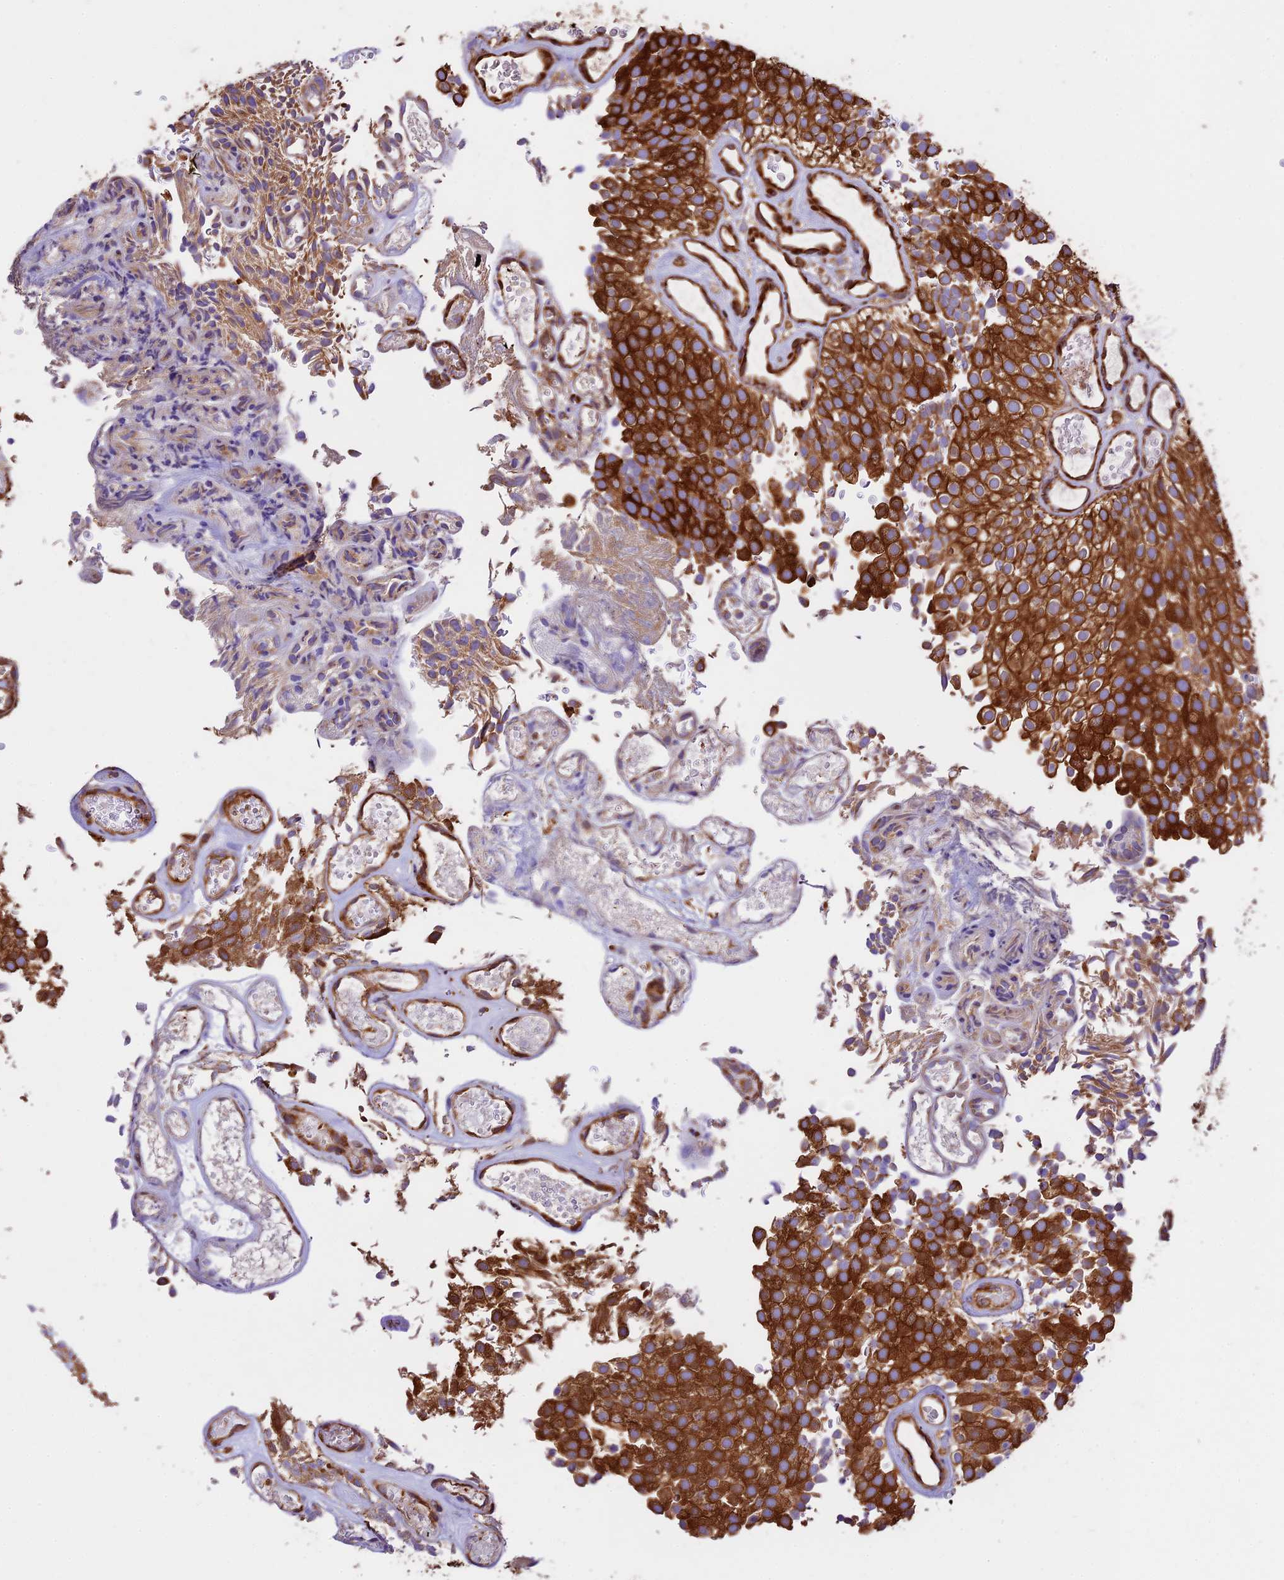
{"staining": {"intensity": "strong", "quantity": ">75%", "location": "cytoplasmic/membranous"}, "tissue": "urothelial cancer", "cell_type": "Tumor cells", "image_type": "cancer", "snomed": [{"axis": "morphology", "description": "Urothelial carcinoma, Low grade"}, {"axis": "topography", "description": "Urinary bladder"}], "caption": "A high-resolution histopathology image shows immunohistochemistry staining of low-grade urothelial carcinoma, which displays strong cytoplasmic/membranous positivity in approximately >75% of tumor cells.", "gene": "KARS1", "patient": {"sex": "male", "age": 78}}